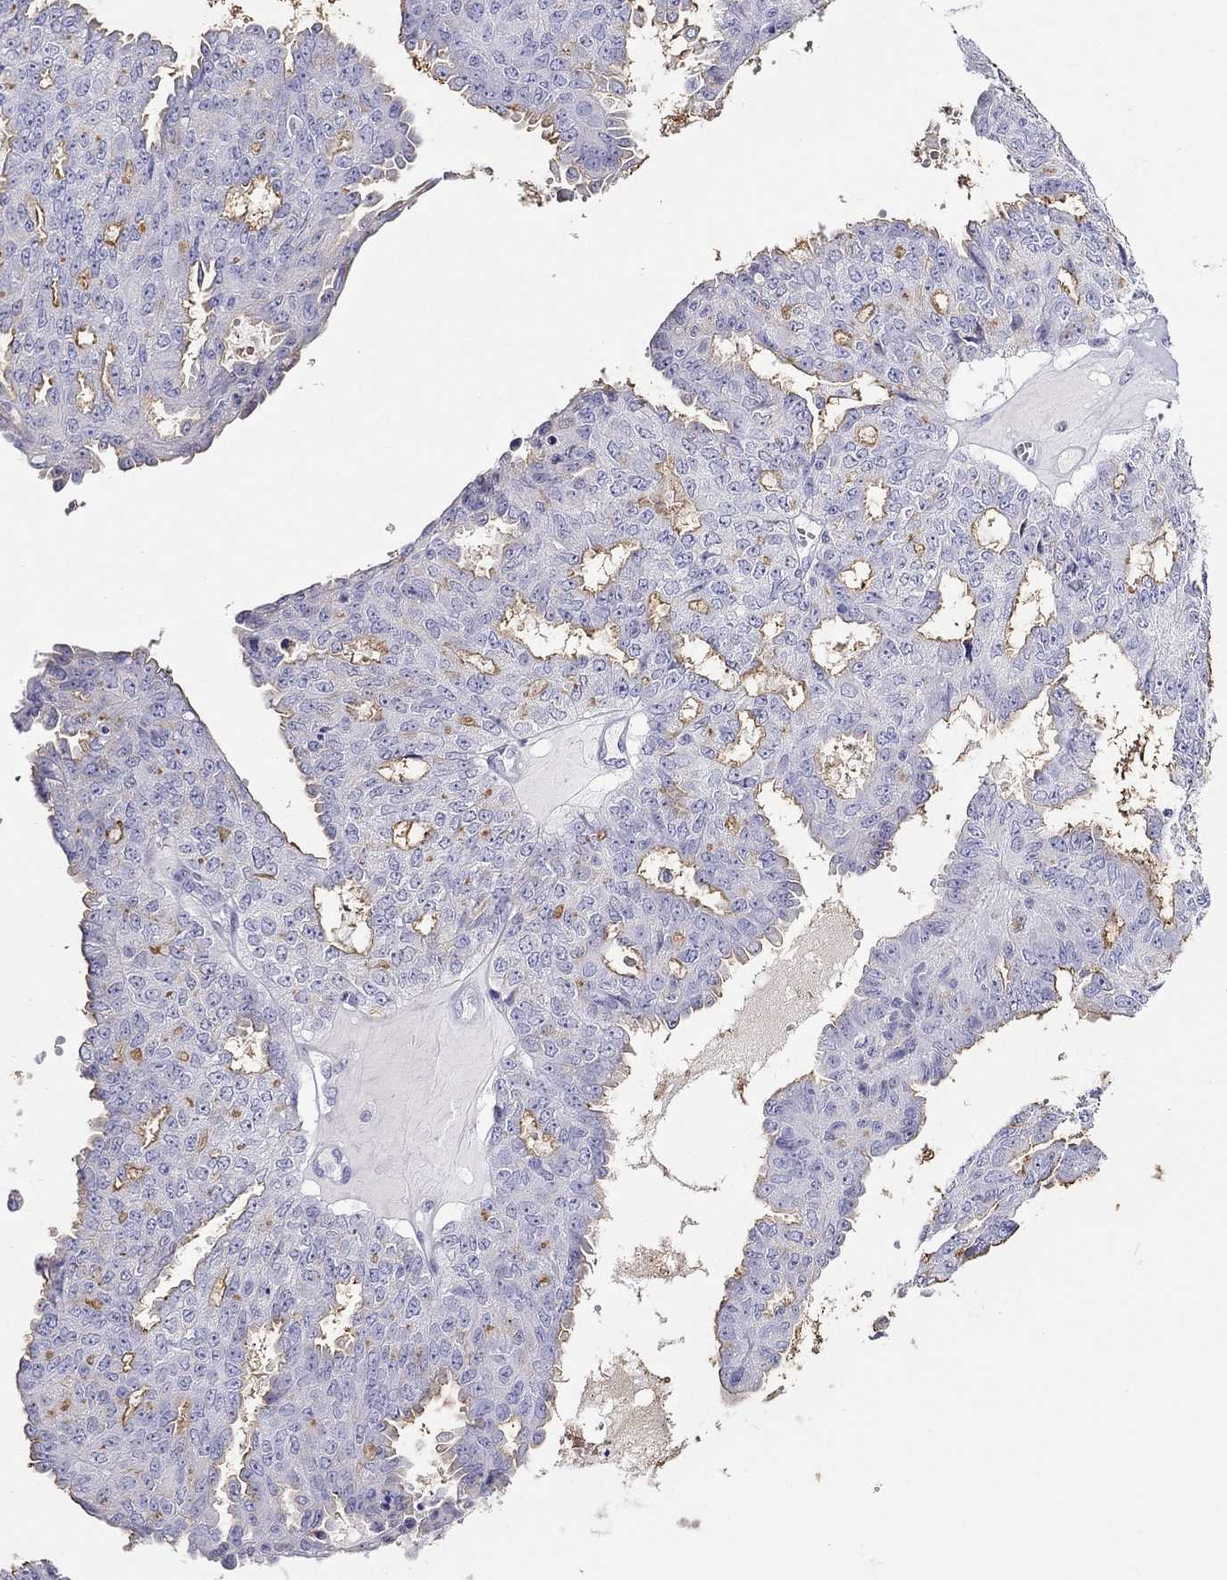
{"staining": {"intensity": "weak", "quantity": "<25%", "location": "cytoplasmic/membranous"}, "tissue": "ovarian cancer", "cell_type": "Tumor cells", "image_type": "cancer", "snomed": [{"axis": "morphology", "description": "Cystadenocarcinoma, serous, NOS"}, {"axis": "topography", "description": "Ovary"}], "caption": "Serous cystadenocarcinoma (ovarian) was stained to show a protein in brown. There is no significant positivity in tumor cells. Brightfield microscopy of immunohistochemistry stained with DAB (brown) and hematoxylin (blue), captured at high magnification.", "gene": "SLC46A2", "patient": {"sex": "female", "age": 71}}